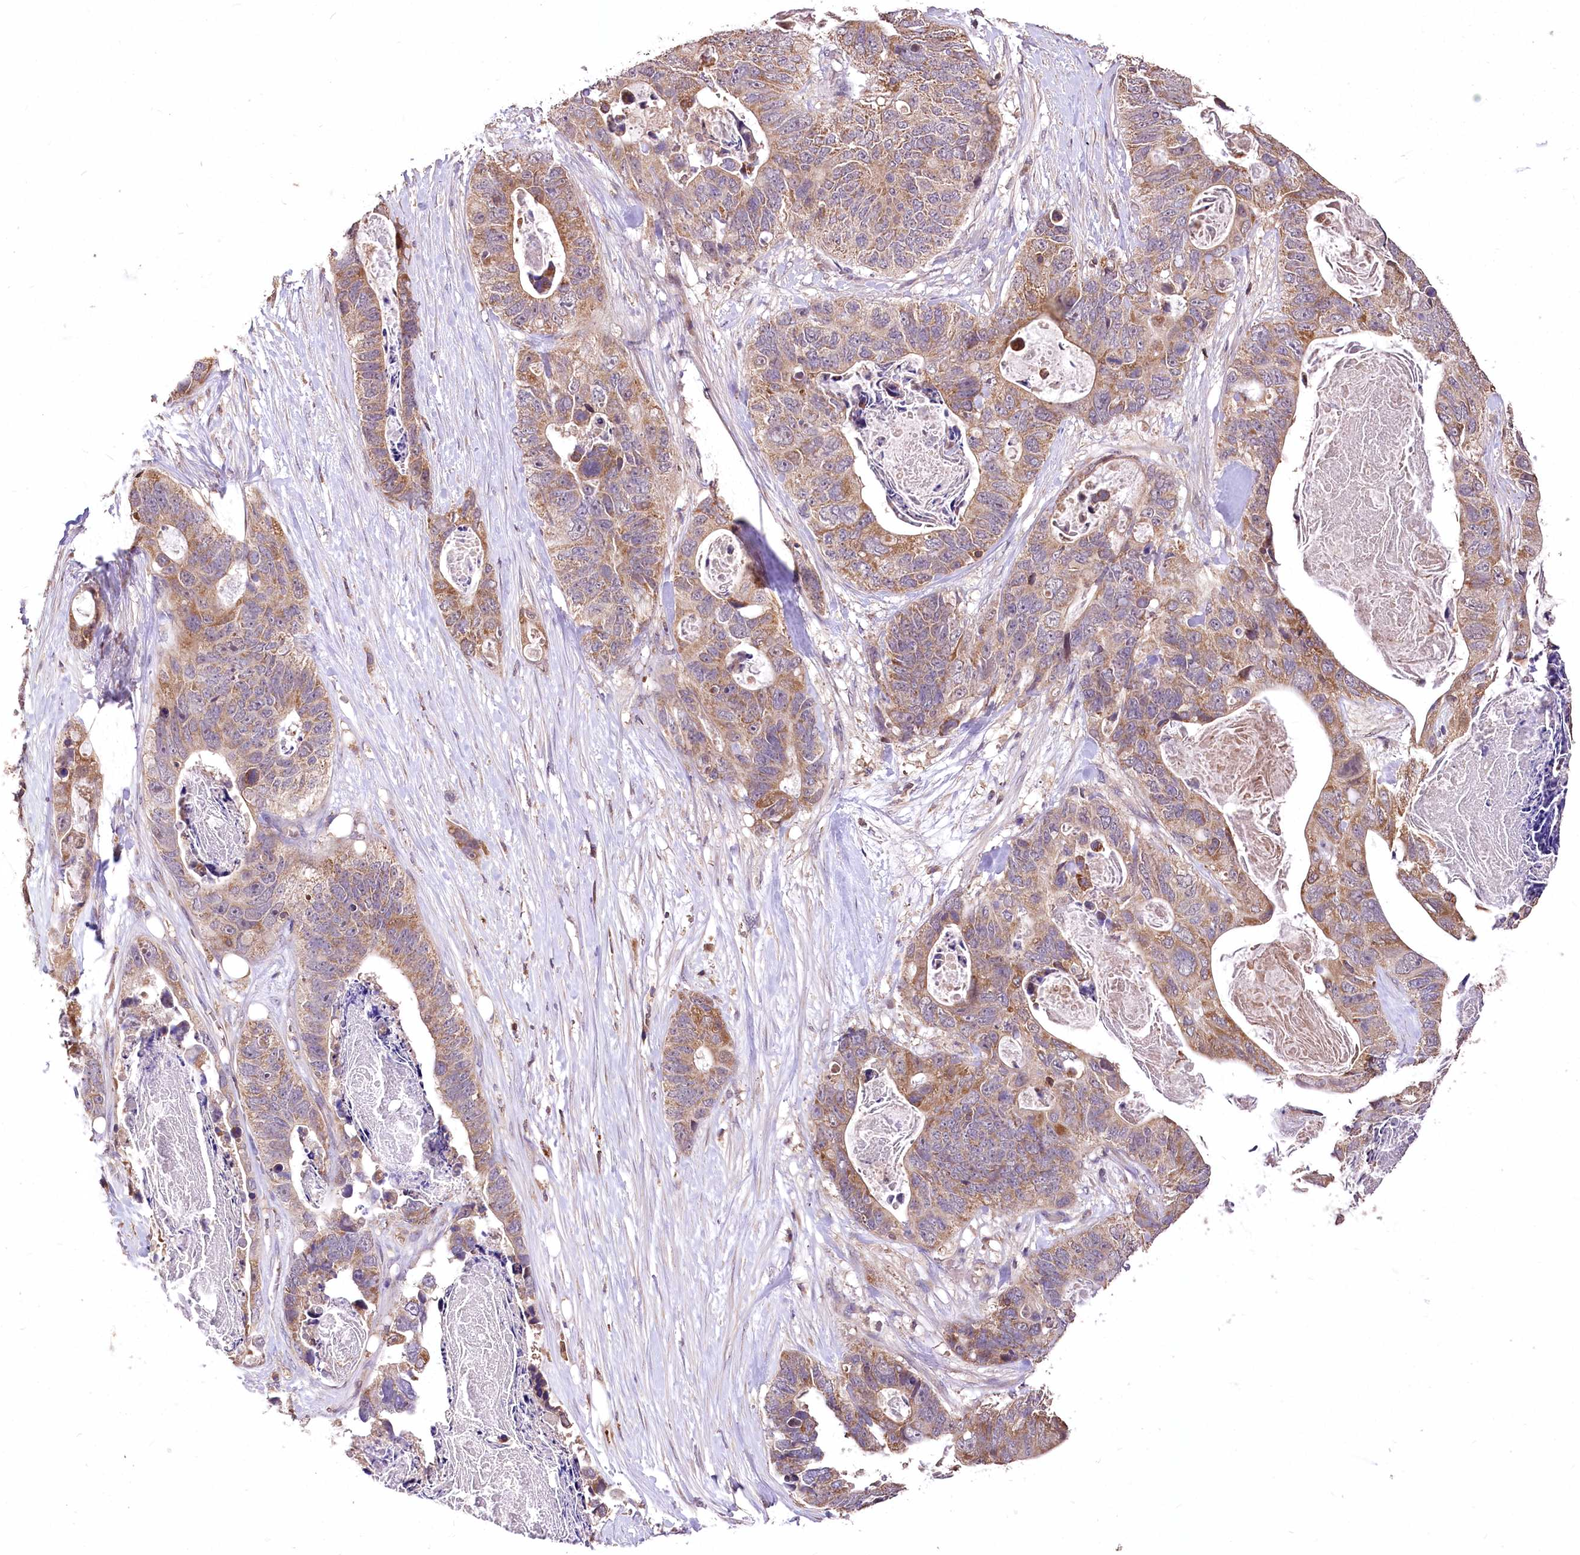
{"staining": {"intensity": "moderate", "quantity": ">75%", "location": "cytoplasmic/membranous"}, "tissue": "stomach cancer", "cell_type": "Tumor cells", "image_type": "cancer", "snomed": [{"axis": "morphology", "description": "Adenocarcinoma, NOS"}, {"axis": "topography", "description": "Stomach"}], "caption": "IHC of stomach adenocarcinoma exhibits medium levels of moderate cytoplasmic/membranous expression in about >75% of tumor cells. (DAB IHC with brightfield microscopy, high magnification).", "gene": "SERGEF", "patient": {"sex": "female", "age": 89}}